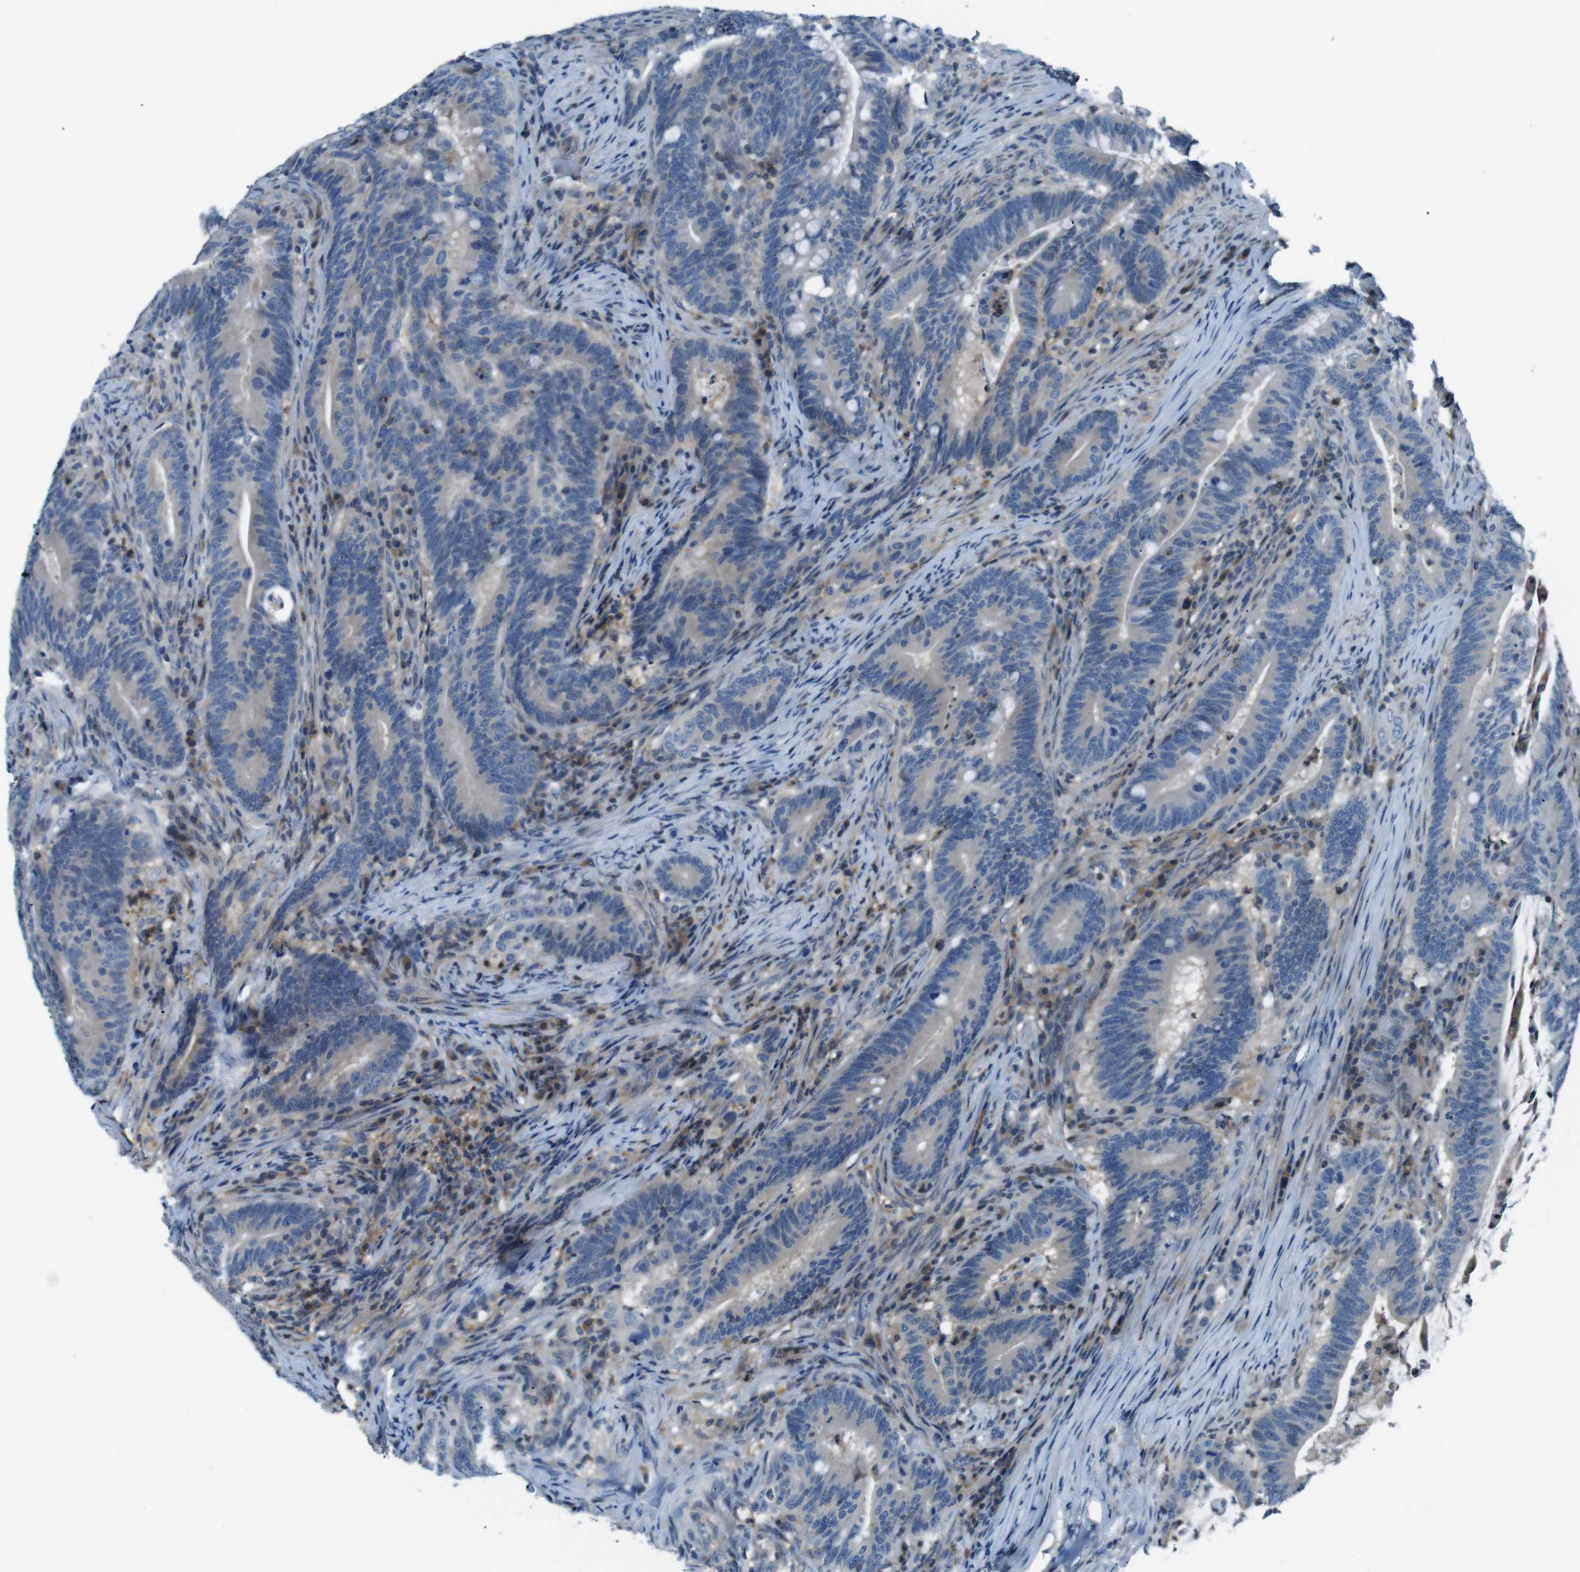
{"staining": {"intensity": "negative", "quantity": "none", "location": "none"}, "tissue": "colorectal cancer", "cell_type": "Tumor cells", "image_type": "cancer", "snomed": [{"axis": "morphology", "description": "Normal tissue, NOS"}, {"axis": "morphology", "description": "Adenocarcinoma, NOS"}, {"axis": "topography", "description": "Colon"}], "caption": "A micrograph of human colorectal cancer is negative for staining in tumor cells.", "gene": "NANOS2", "patient": {"sex": "female", "age": 66}}